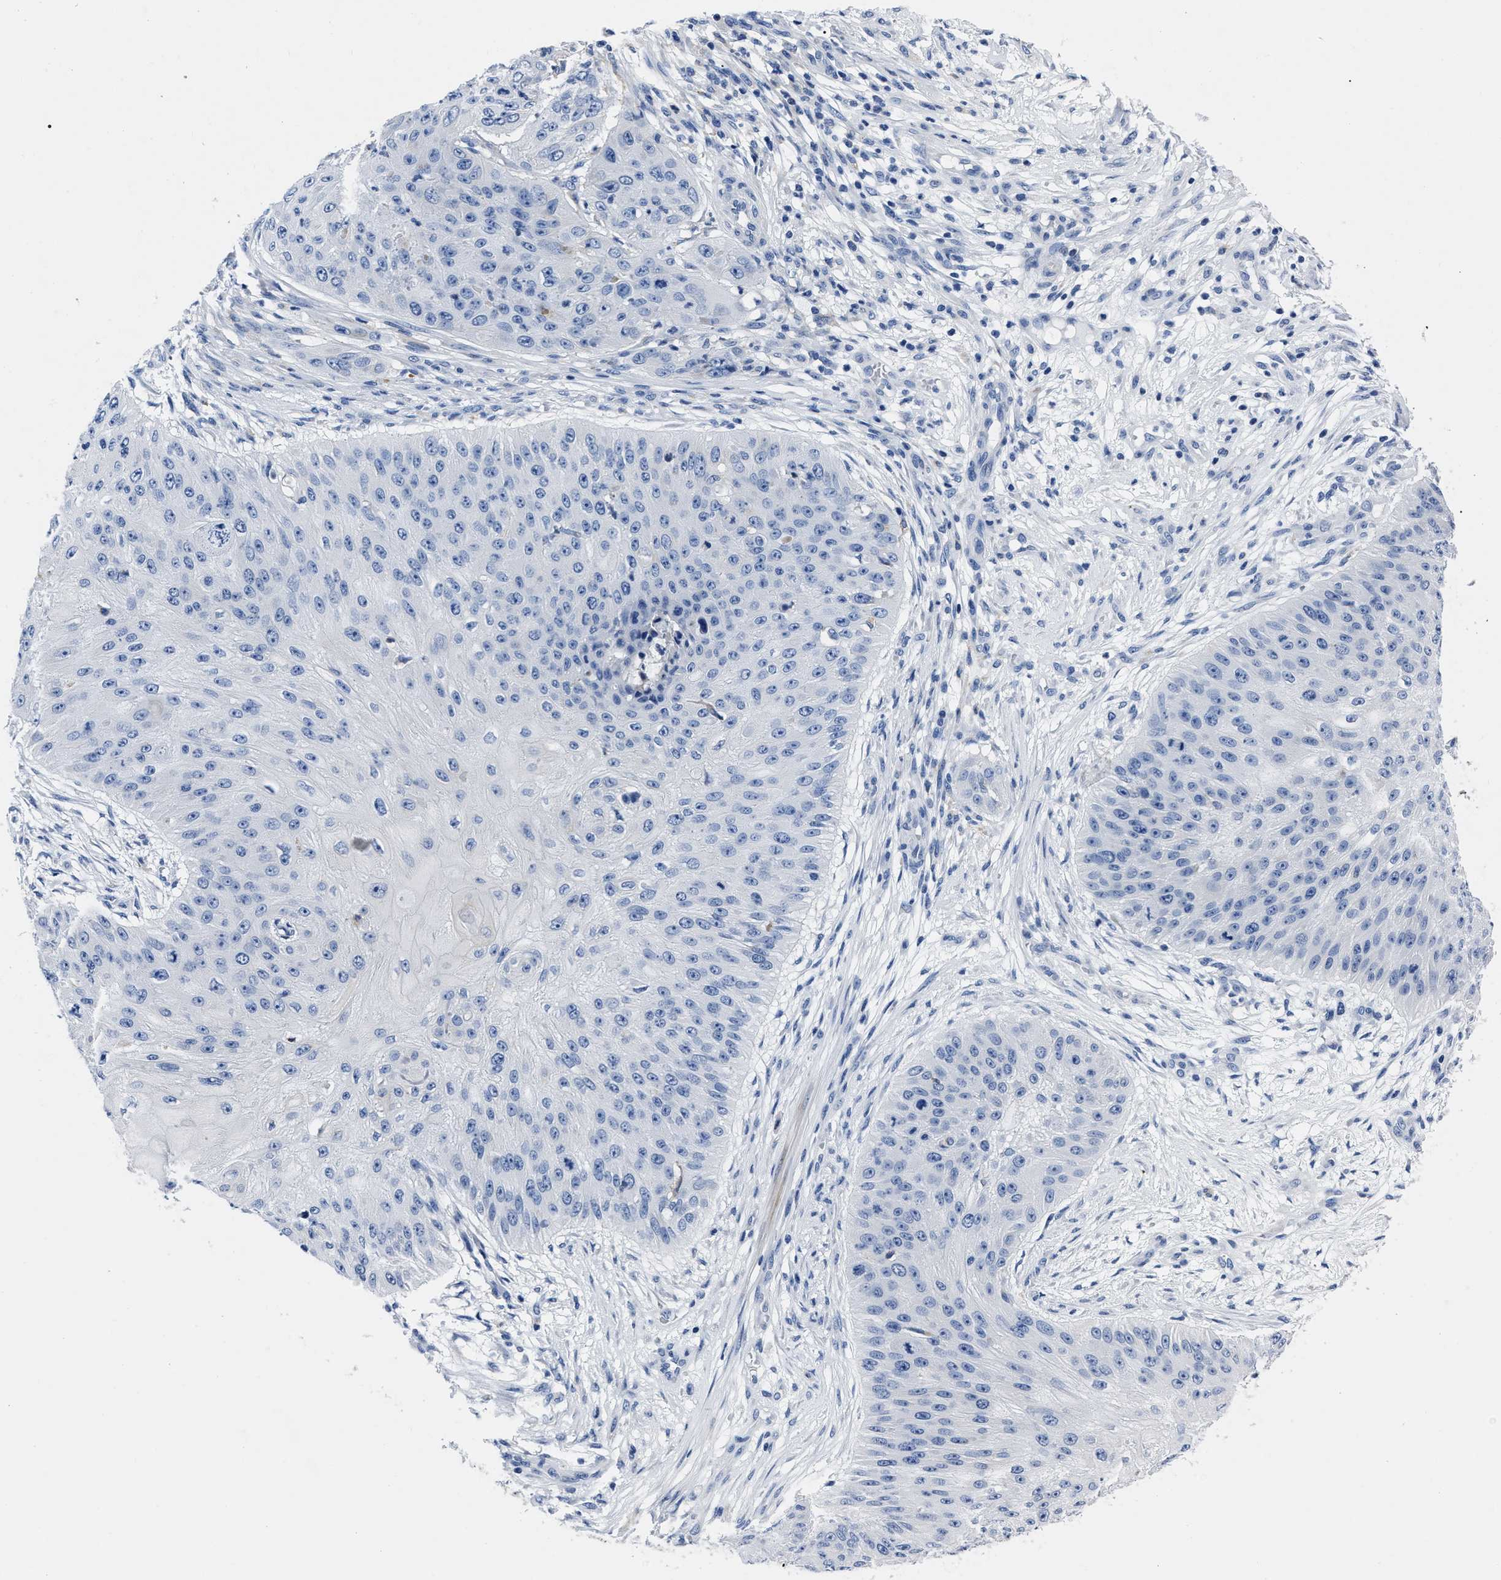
{"staining": {"intensity": "negative", "quantity": "none", "location": "none"}, "tissue": "skin cancer", "cell_type": "Tumor cells", "image_type": "cancer", "snomed": [{"axis": "morphology", "description": "Squamous cell carcinoma, NOS"}, {"axis": "topography", "description": "Skin"}], "caption": "A photomicrograph of human skin cancer (squamous cell carcinoma) is negative for staining in tumor cells. (Stains: DAB immunohistochemistry with hematoxylin counter stain, Microscopy: brightfield microscopy at high magnification).", "gene": "MOV10L1", "patient": {"sex": "female", "age": 80}}